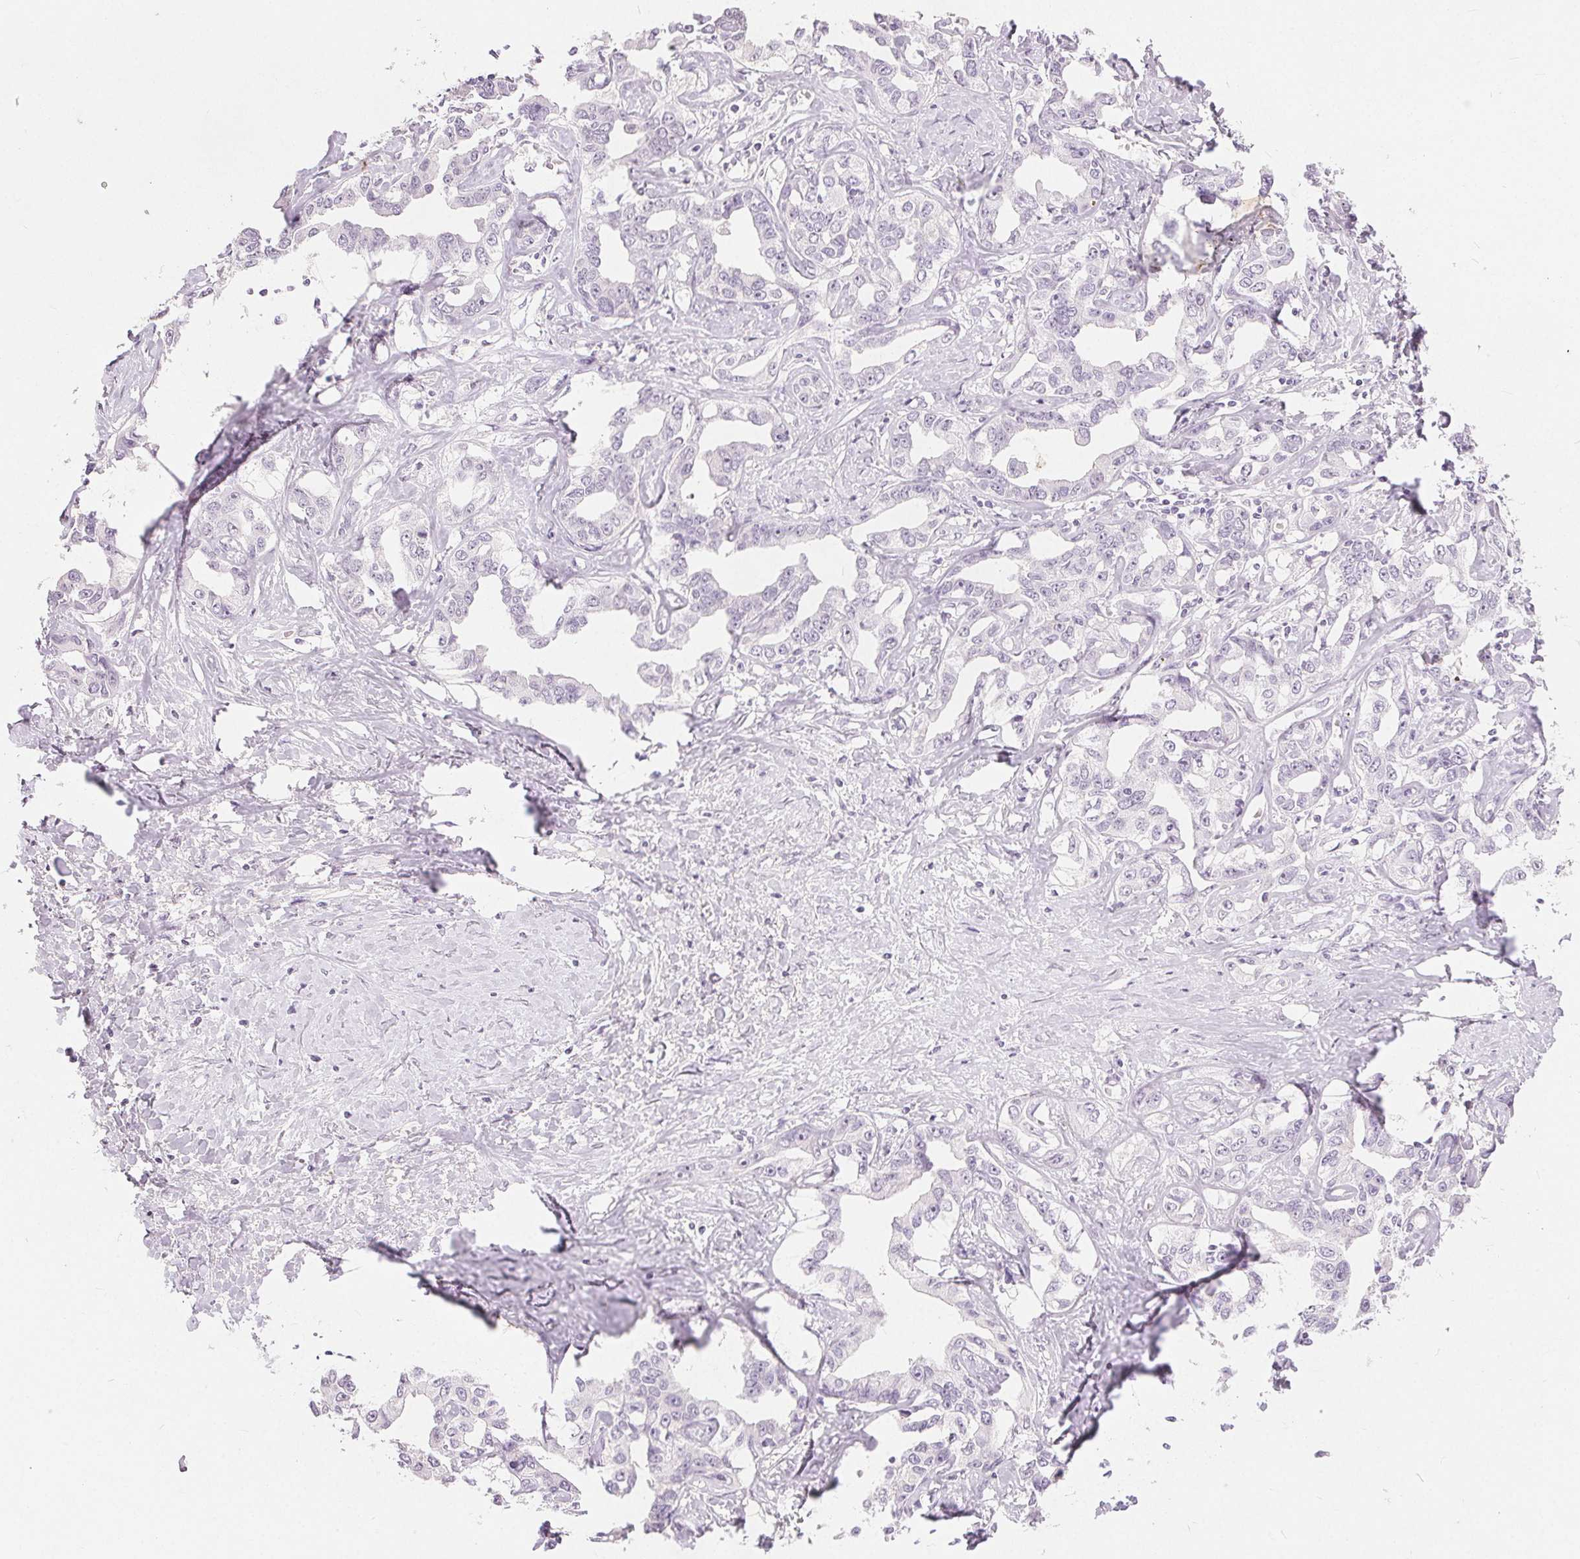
{"staining": {"intensity": "negative", "quantity": "none", "location": "none"}, "tissue": "liver cancer", "cell_type": "Tumor cells", "image_type": "cancer", "snomed": [{"axis": "morphology", "description": "Cholangiocarcinoma"}, {"axis": "topography", "description": "Liver"}], "caption": "Image shows no significant protein positivity in tumor cells of cholangiocarcinoma (liver).", "gene": "CA12", "patient": {"sex": "male", "age": 59}}